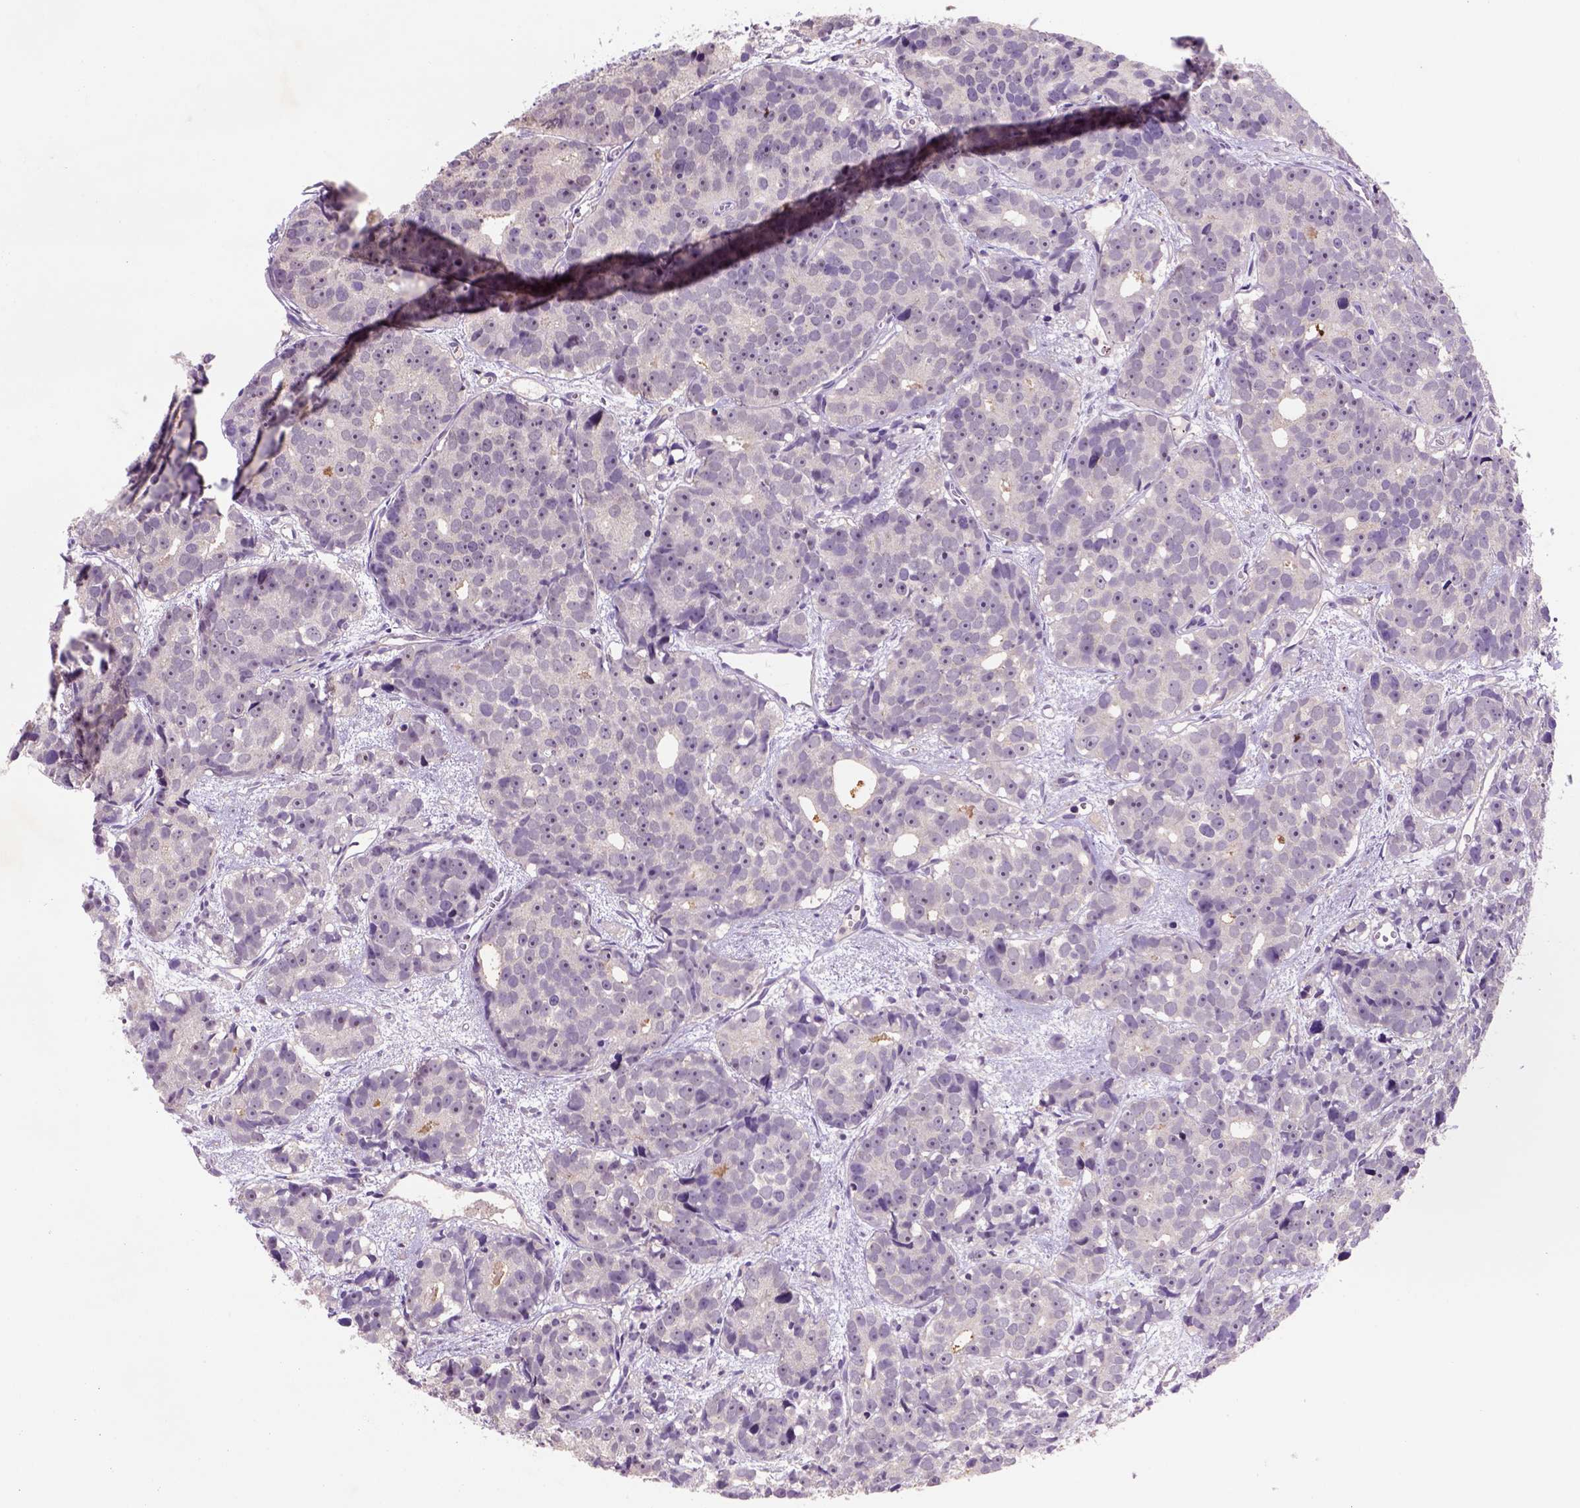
{"staining": {"intensity": "weak", "quantity": ">75%", "location": "cytoplasmic/membranous,nuclear"}, "tissue": "prostate cancer", "cell_type": "Tumor cells", "image_type": "cancer", "snomed": [{"axis": "morphology", "description": "Adenocarcinoma, High grade"}, {"axis": "topography", "description": "Prostate"}], "caption": "Prostate cancer tissue shows weak cytoplasmic/membranous and nuclear staining in about >75% of tumor cells (brown staining indicates protein expression, while blue staining denotes nuclei).", "gene": "SCML4", "patient": {"sex": "male", "age": 77}}